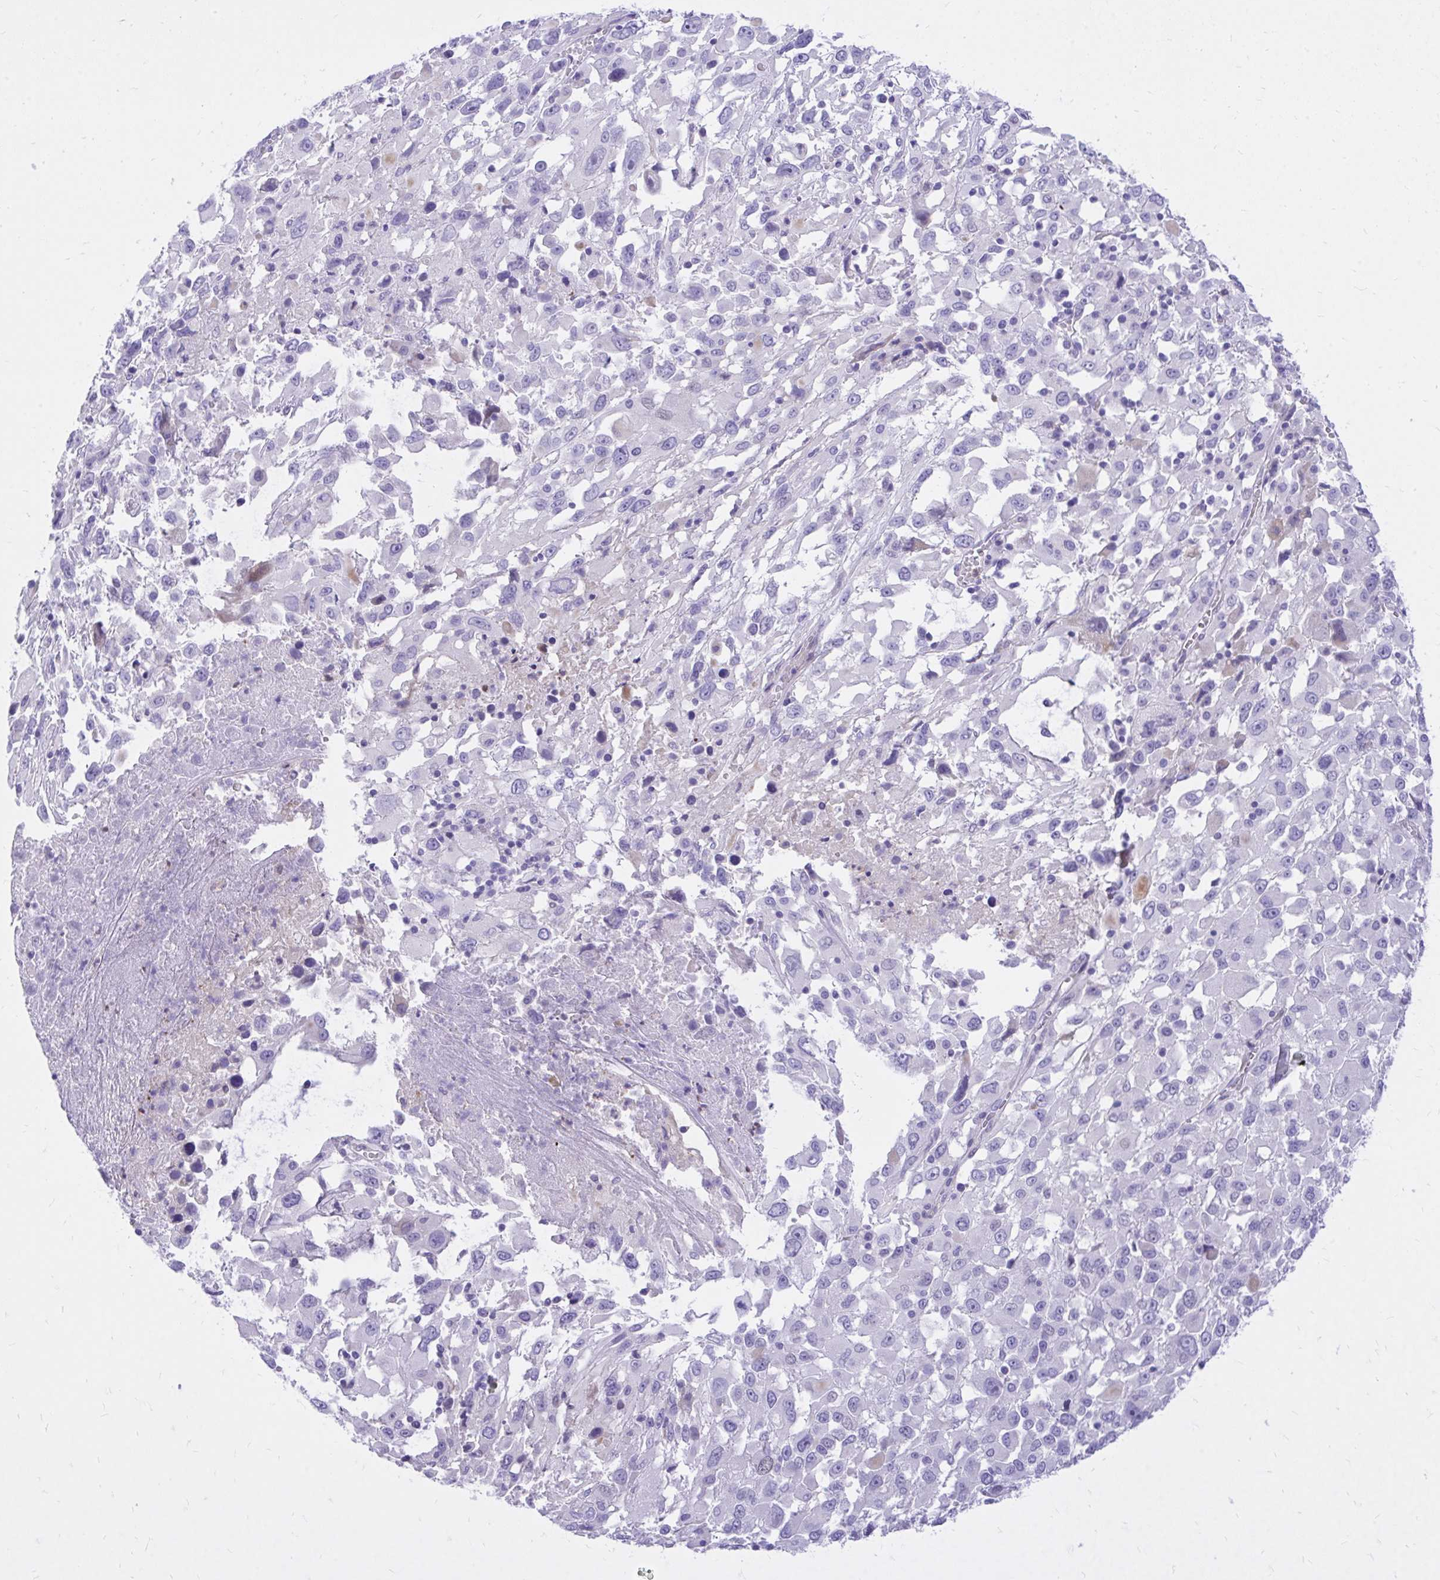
{"staining": {"intensity": "negative", "quantity": "none", "location": "none"}, "tissue": "melanoma", "cell_type": "Tumor cells", "image_type": "cancer", "snomed": [{"axis": "morphology", "description": "Malignant melanoma, Metastatic site"}, {"axis": "topography", "description": "Soft tissue"}], "caption": "Immunohistochemistry micrograph of neoplastic tissue: melanoma stained with DAB shows no significant protein staining in tumor cells. (DAB immunohistochemistry (IHC) visualized using brightfield microscopy, high magnification).", "gene": "ADAMTSL1", "patient": {"sex": "male", "age": 50}}